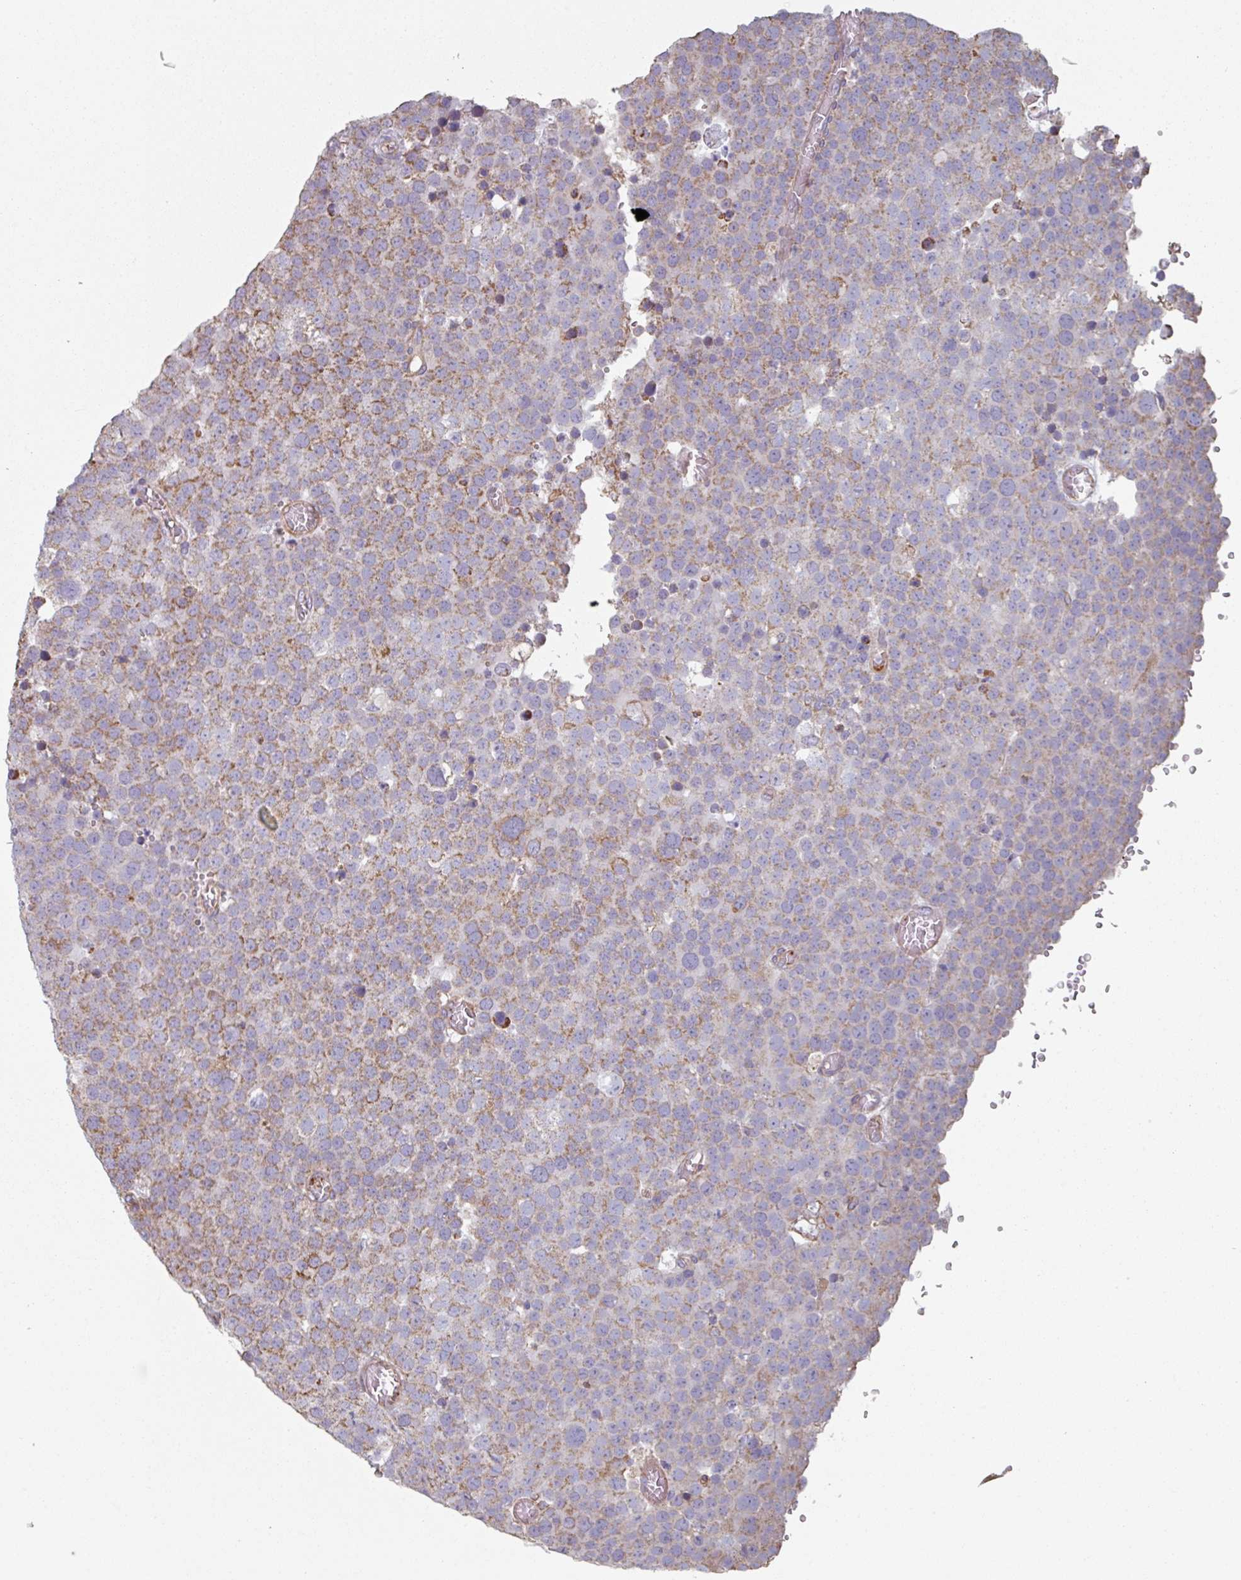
{"staining": {"intensity": "moderate", "quantity": "25%-75%", "location": "cytoplasmic/membranous"}, "tissue": "testis cancer", "cell_type": "Tumor cells", "image_type": "cancer", "snomed": [{"axis": "morphology", "description": "Normal tissue, NOS"}, {"axis": "morphology", "description": "Seminoma, NOS"}, {"axis": "topography", "description": "Testis"}], "caption": "An IHC micrograph of neoplastic tissue is shown. Protein staining in brown labels moderate cytoplasmic/membranous positivity in testis seminoma within tumor cells.", "gene": "GSTA4", "patient": {"sex": "male", "age": 71}}